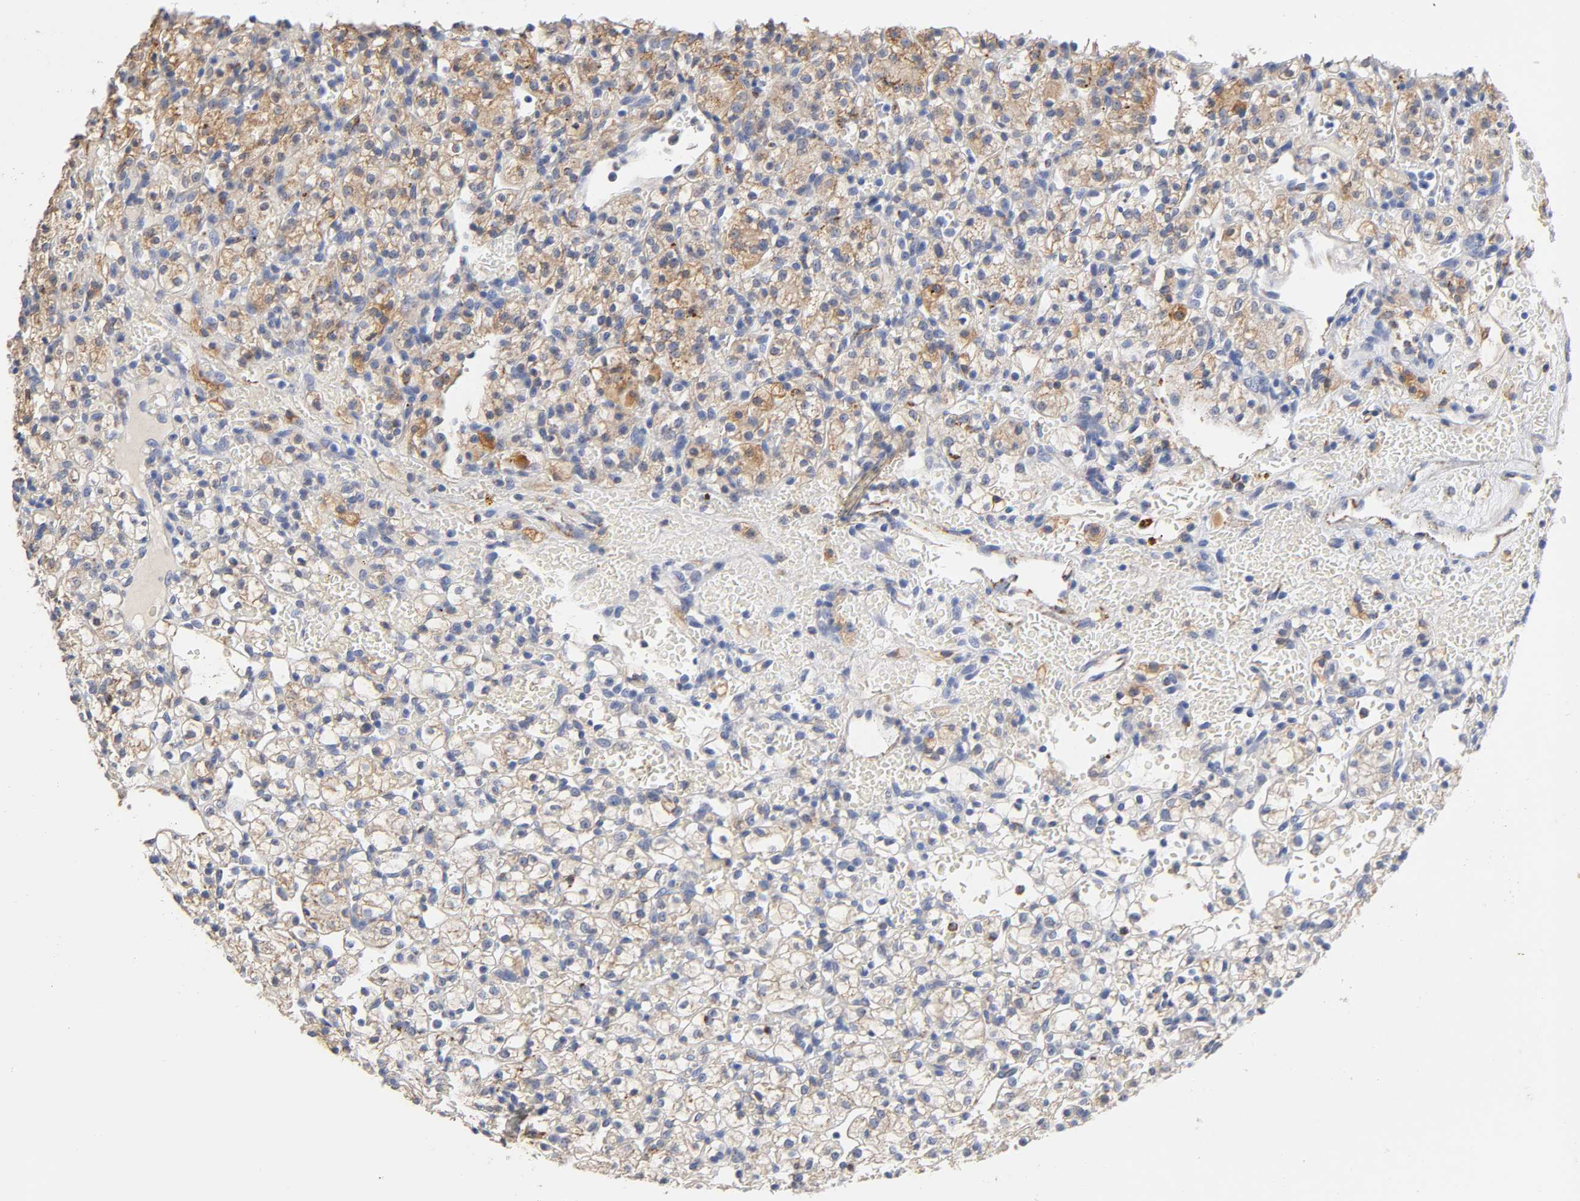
{"staining": {"intensity": "moderate", "quantity": ">75%", "location": "cytoplasmic/membranous"}, "tissue": "renal cancer", "cell_type": "Tumor cells", "image_type": "cancer", "snomed": [{"axis": "morphology", "description": "Adenocarcinoma, NOS"}, {"axis": "topography", "description": "Kidney"}], "caption": "This is a micrograph of immunohistochemistry staining of renal cancer, which shows moderate staining in the cytoplasmic/membranous of tumor cells.", "gene": "ISG15", "patient": {"sex": "female", "age": 60}}